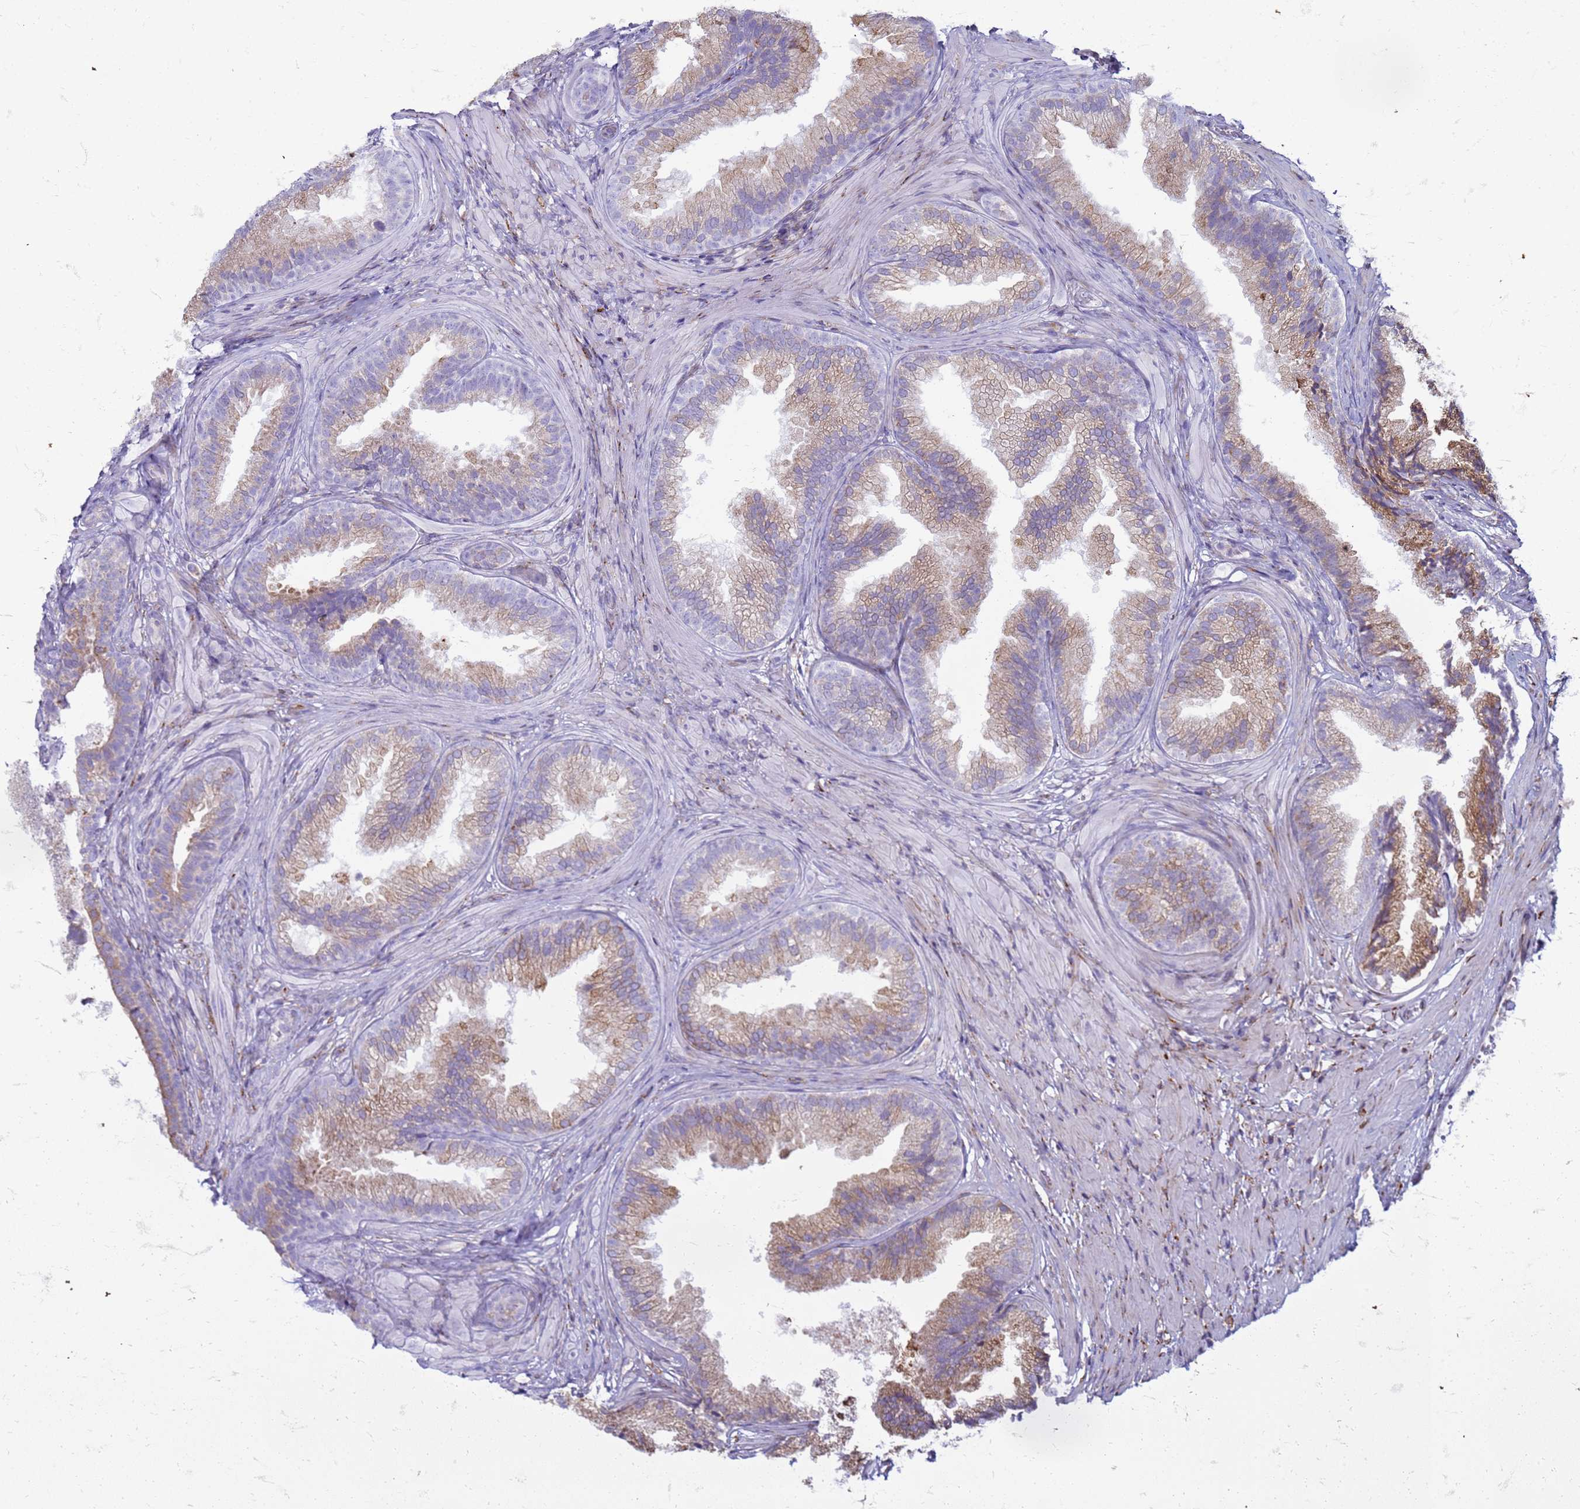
{"staining": {"intensity": "moderate", "quantity": "25%-75%", "location": "cytoplasmic/membranous"}, "tissue": "prostate", "cell_type": "Glandular cells", "image_type": "normal", "snomed": [{"axis": "morphology", "description": "Normal tissue, NOS"}, {"axis": "topography", "description": "Prostate"}], "caption": "A high-resolution photomicrograph shows IHC staining of normal prostate, which demonstrates moderate cytoplasmic/membranous expression in approximately 25%-75% of glandular cells. (DAB (3,3'-diaminobenzidine) IHC, brown staining for protein, blue staining for nuclei).", "gene": "PDK3", "patient": {"sex": "male", "age": 76}}